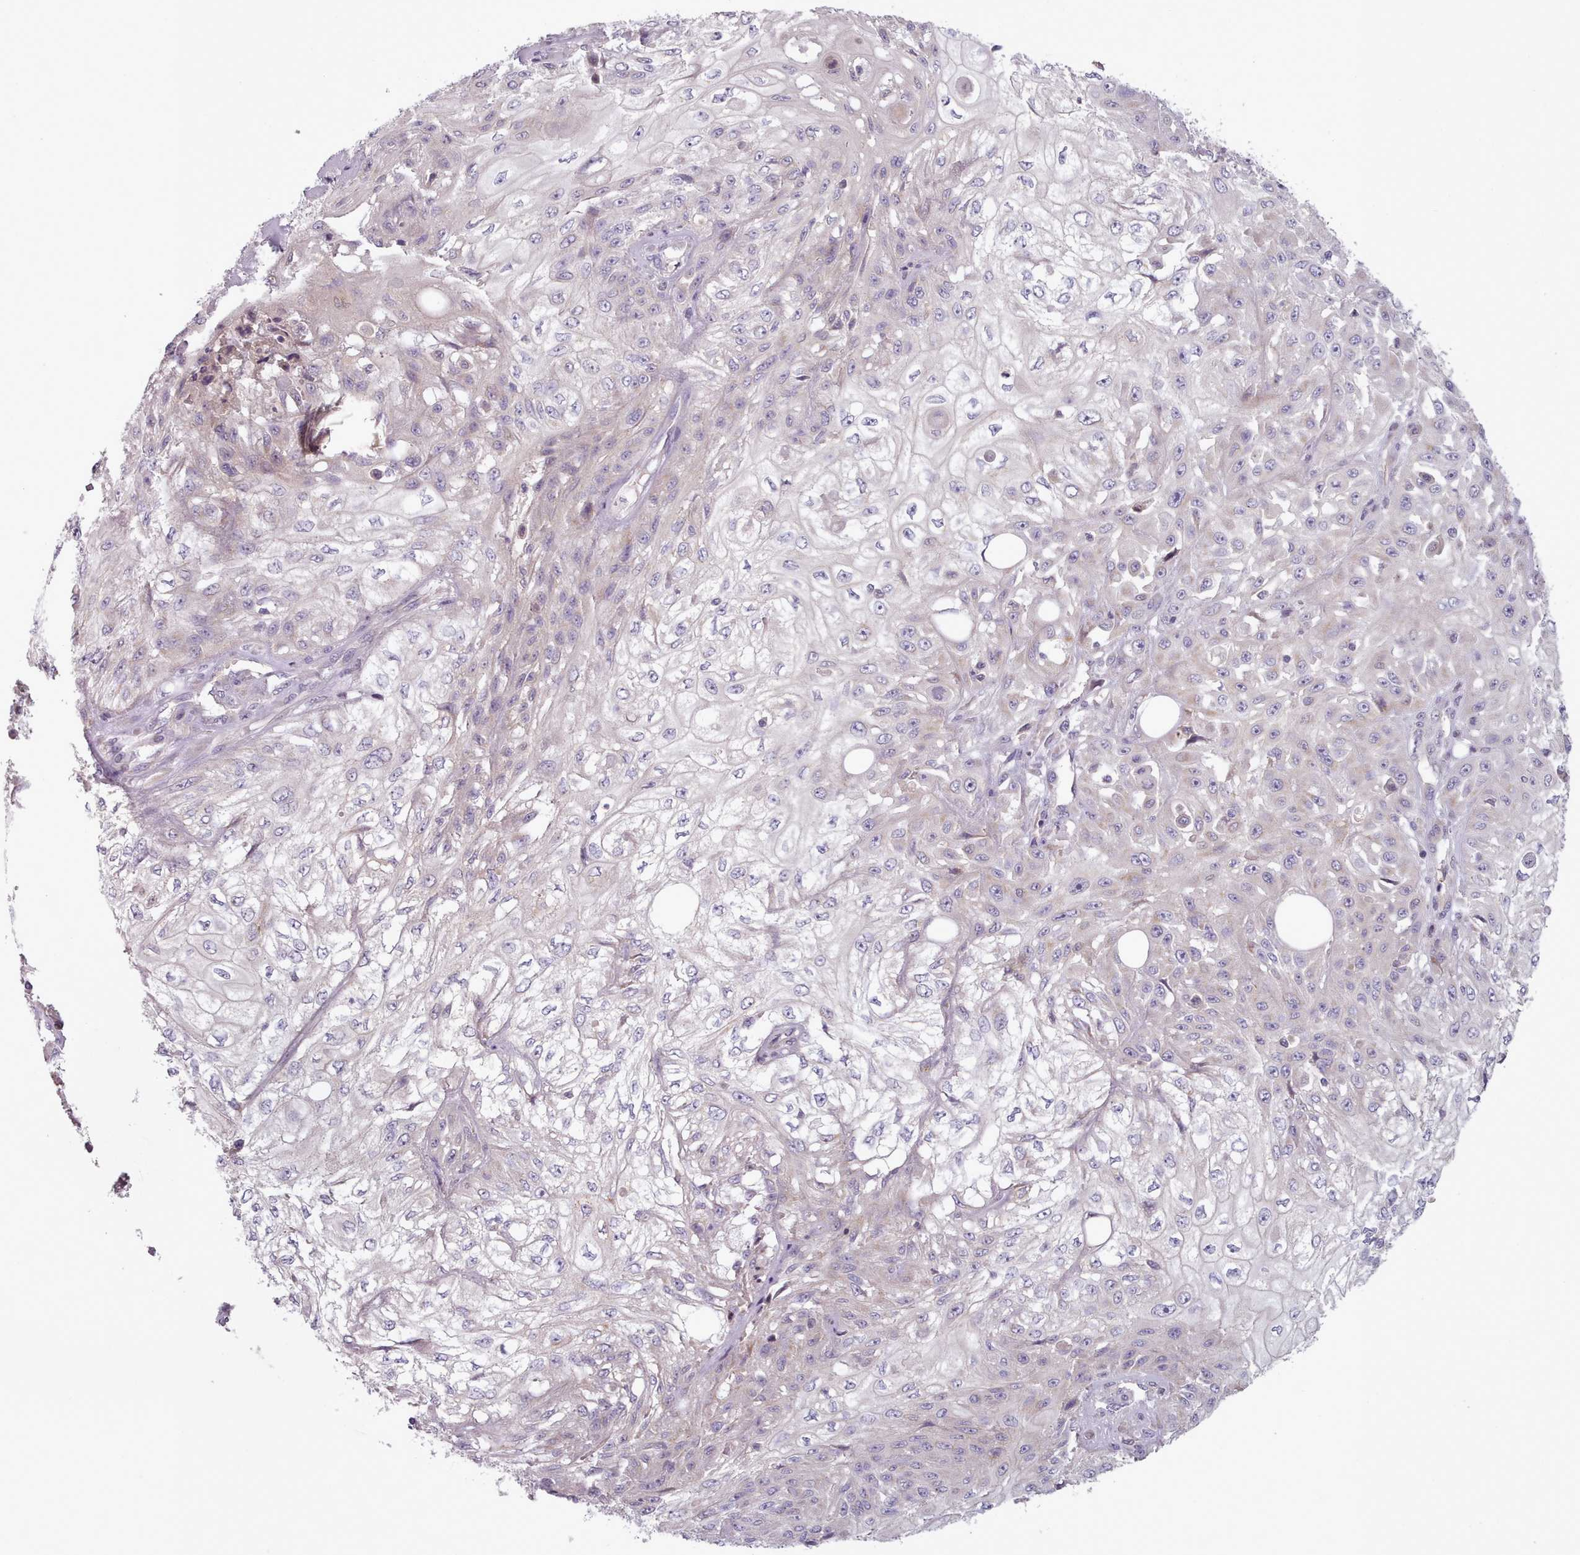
{"staining": {"intensity": "negative", "quantity": "none", "location": "none"}, "tissue": "skin cancer", "cell_type": "Tumor cells", "image_type": "cancer", "snomed": [{"axis": "morphology", "description": "Squamous cell carcinoma, NOS"}, {"axis": "morphology", "description": "Squamous cell carcinoma, metastatic, NOS"}, {"axis": "topography", "description": "Skin"}, {"axis": "topography", "description": "Lymph node"}], "caption": "High magnification brightfield microscopy of skin cancer (metastatic squamous cell carcinoma) stained with DAB (brown) and counterstained with hematoxylin (blue): tumor cells show no significant expression.", "gene": "LAPTM5", "patient": {"sex": "male", "age": 75}}